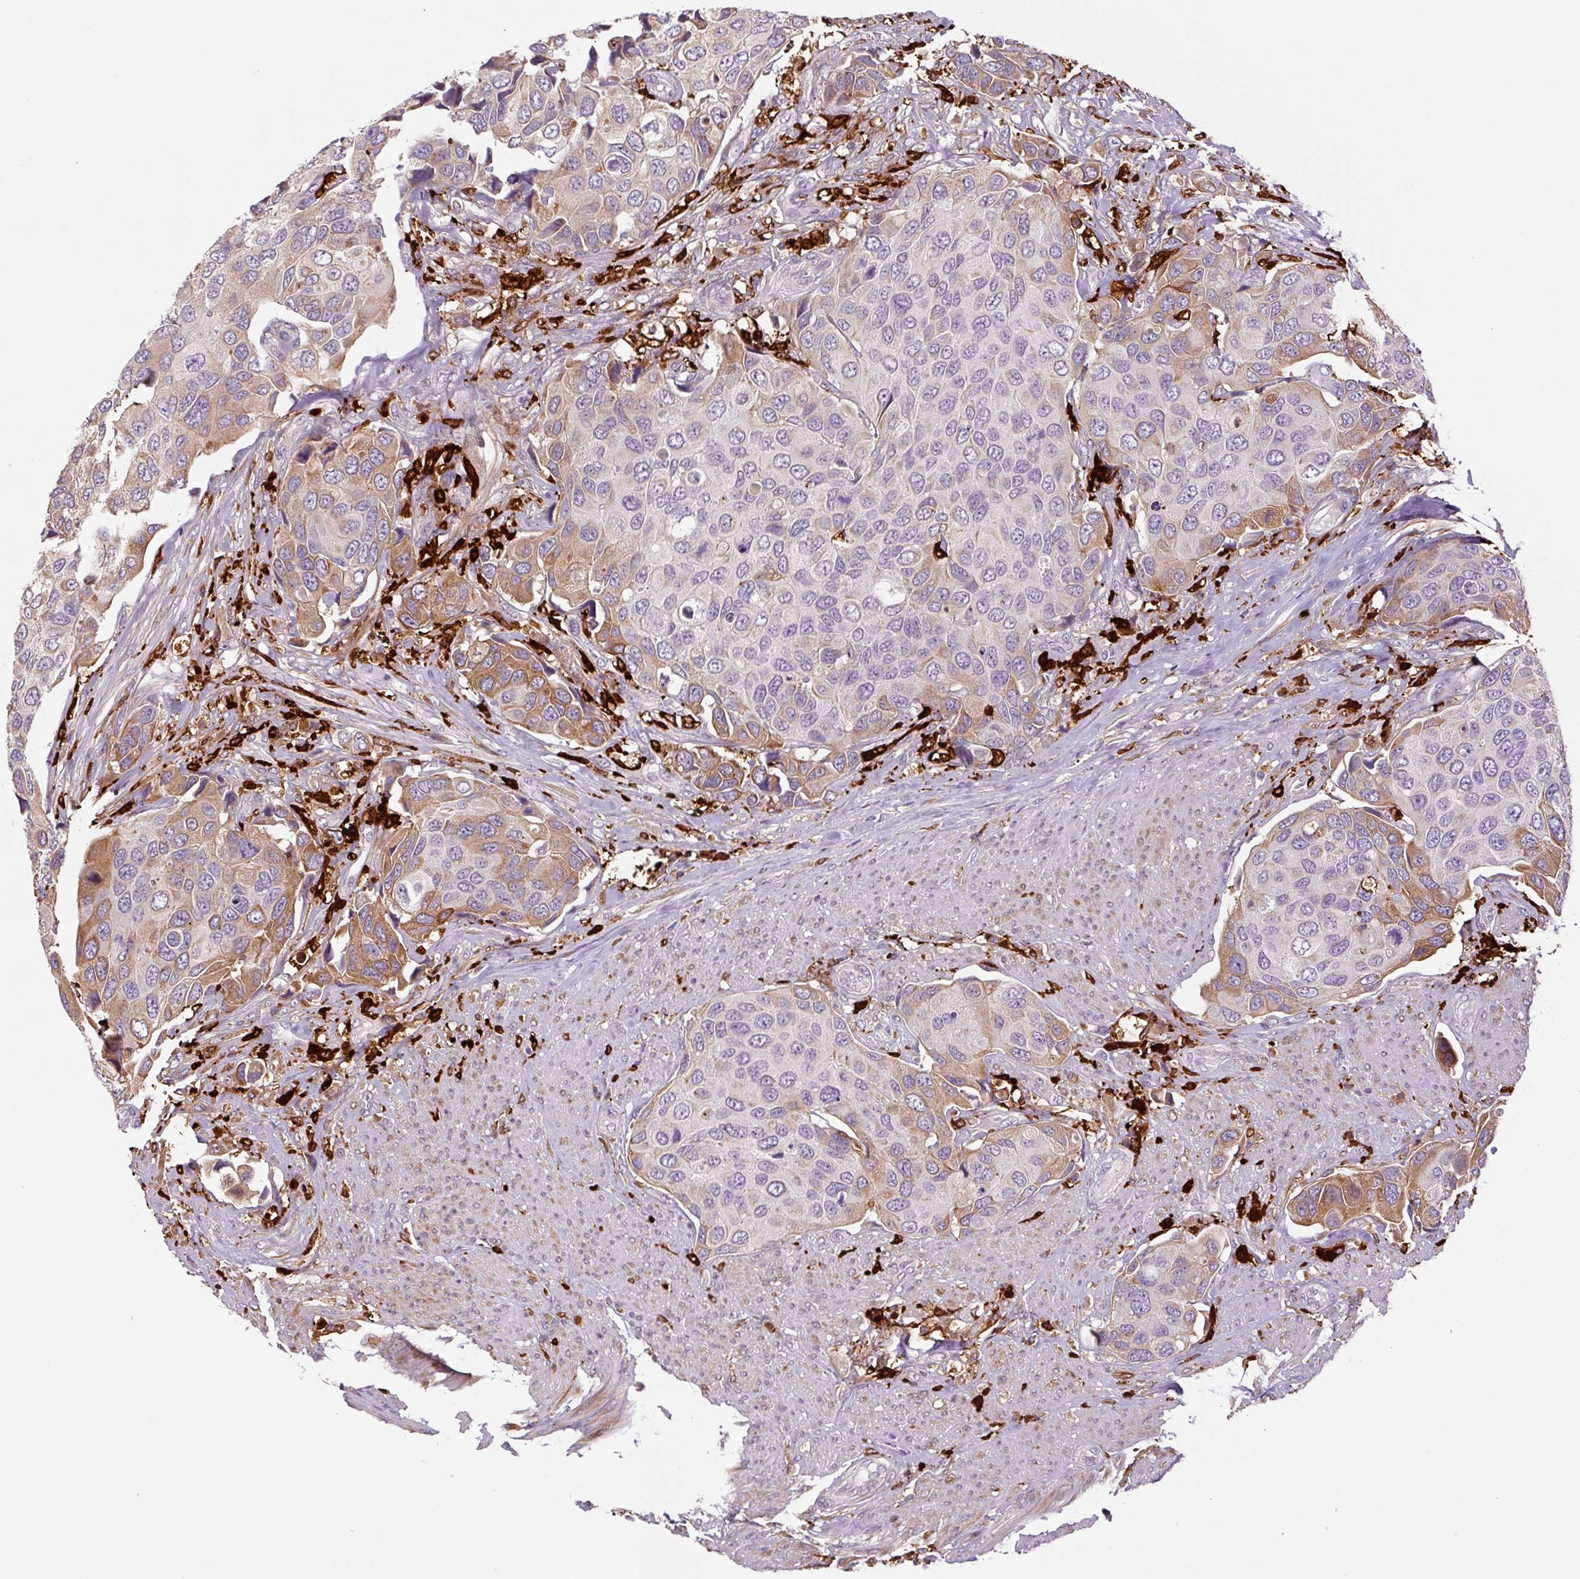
{"staining": {"intensity": "moderate", "quantity": "25%-75%", "location": "cytoplasmic/membranous"}, "tissue": "urothelial cancer", "cell_type": "Tumor cells", "image_type": "cancer", "snomed": [{"axis": "morphology", "description": "Urothelial carcinoma, High grade"}, {"axis": "topography", "description": "Urinary bladder"}], "caption": "Tumor cells exhibit medium levels of moderate cytoplasmic/membranous positivity in about 25%-75% of cells in urothelial carcinoma (high-grade). The staining is performed using DAB (3,3'-diaminobenzidine) brown chromogen to label protein expression. The nuclei are counter-stained blue using hematoxylin.", "gene": "FUT10", "patient": {"sex": "male", "age": 74}}